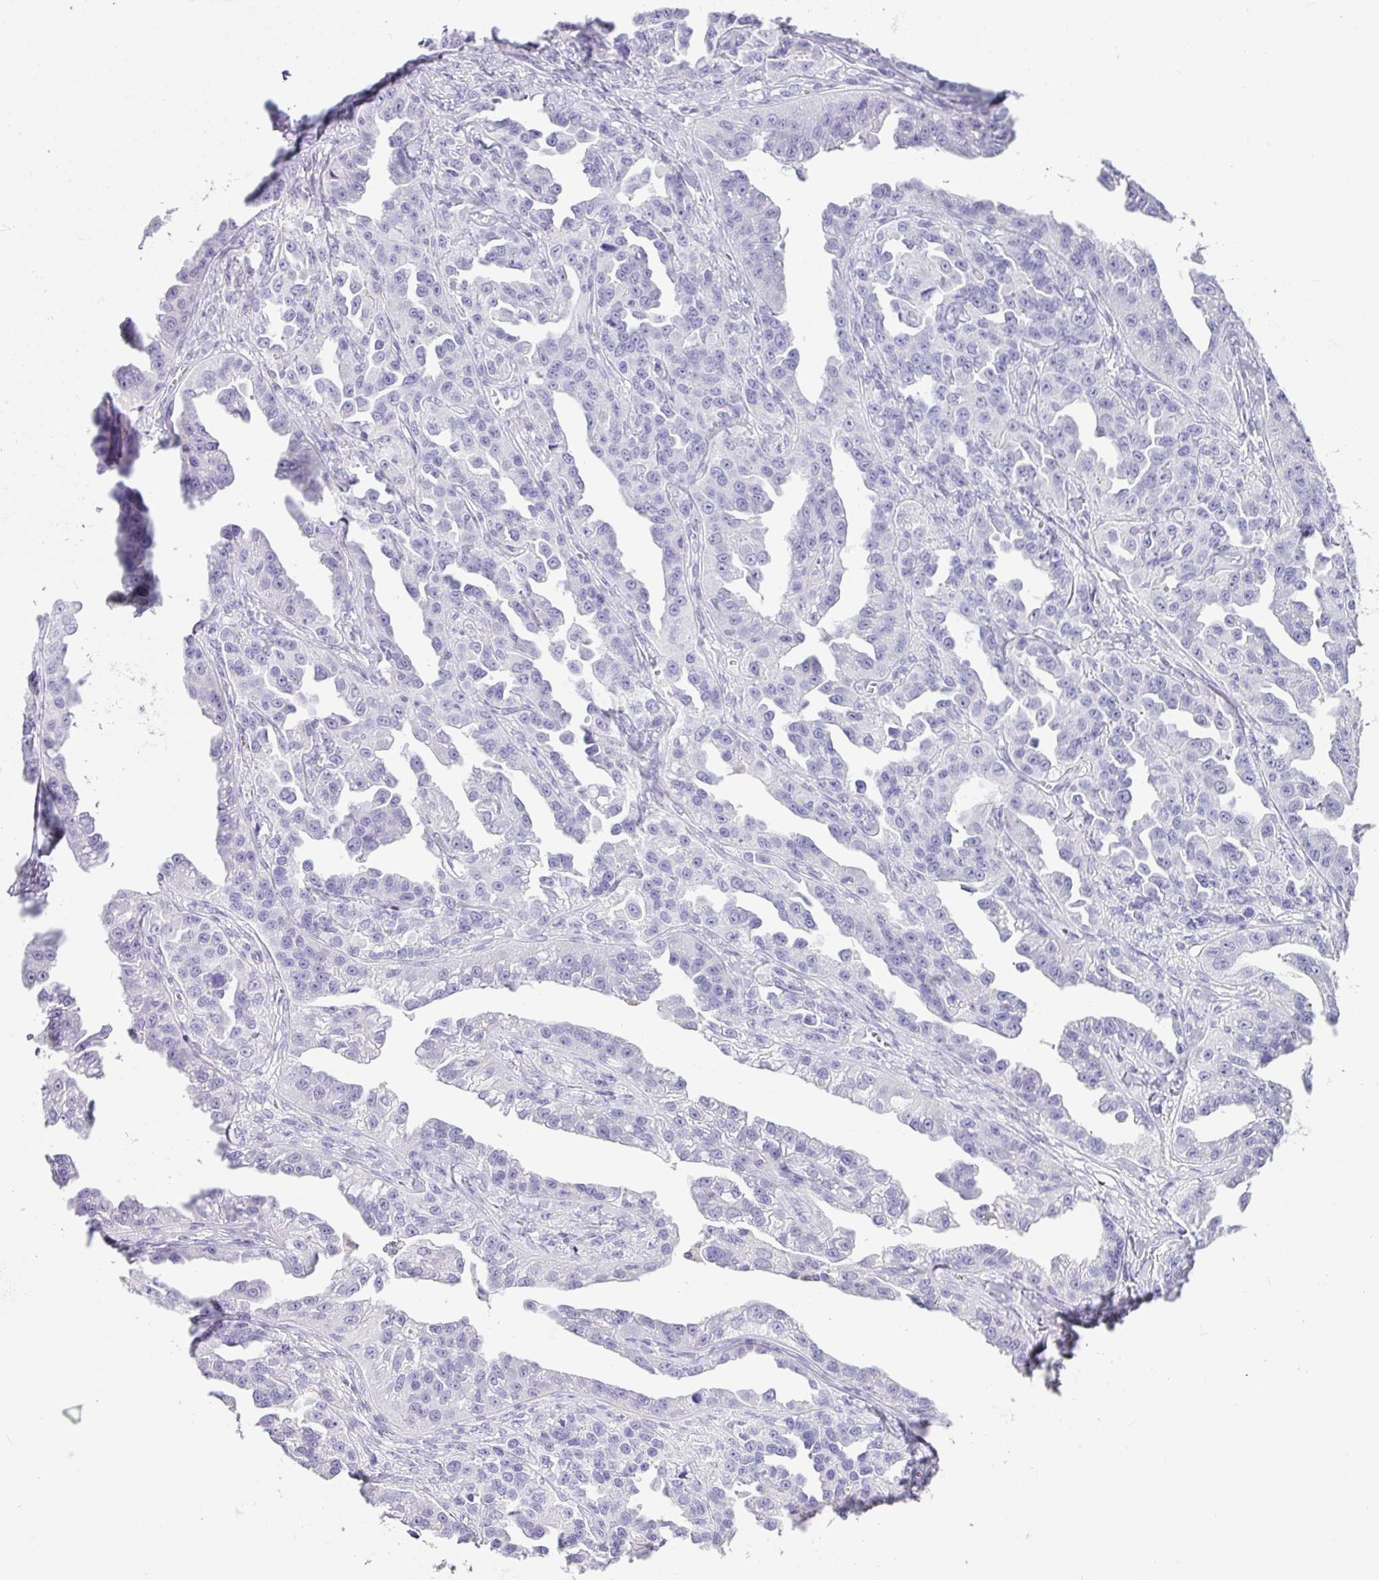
{"staining": {"intensity": "negative", "quantity": "none", "location": "none"}, "tissue": "ovarian cancer", "cell_type": "Tumor cells", "image_type": "cancer", "snomed": [{"axis": "morphology", "description": "Cystadenocarcinoma, serous, NOS"}, {"axis": "topography", "description": "Ovary"}], "caption": "An immunohistochemistry (IHC) histopathology image of ovarian cancer (serous cystadenocarcinoma) is shown. There is no staining in tumor cells of ovarian cancer (serous cystadenocarcinoma).", "gene": "ZG16", "patient": {"sex": "female", "age": 75}}